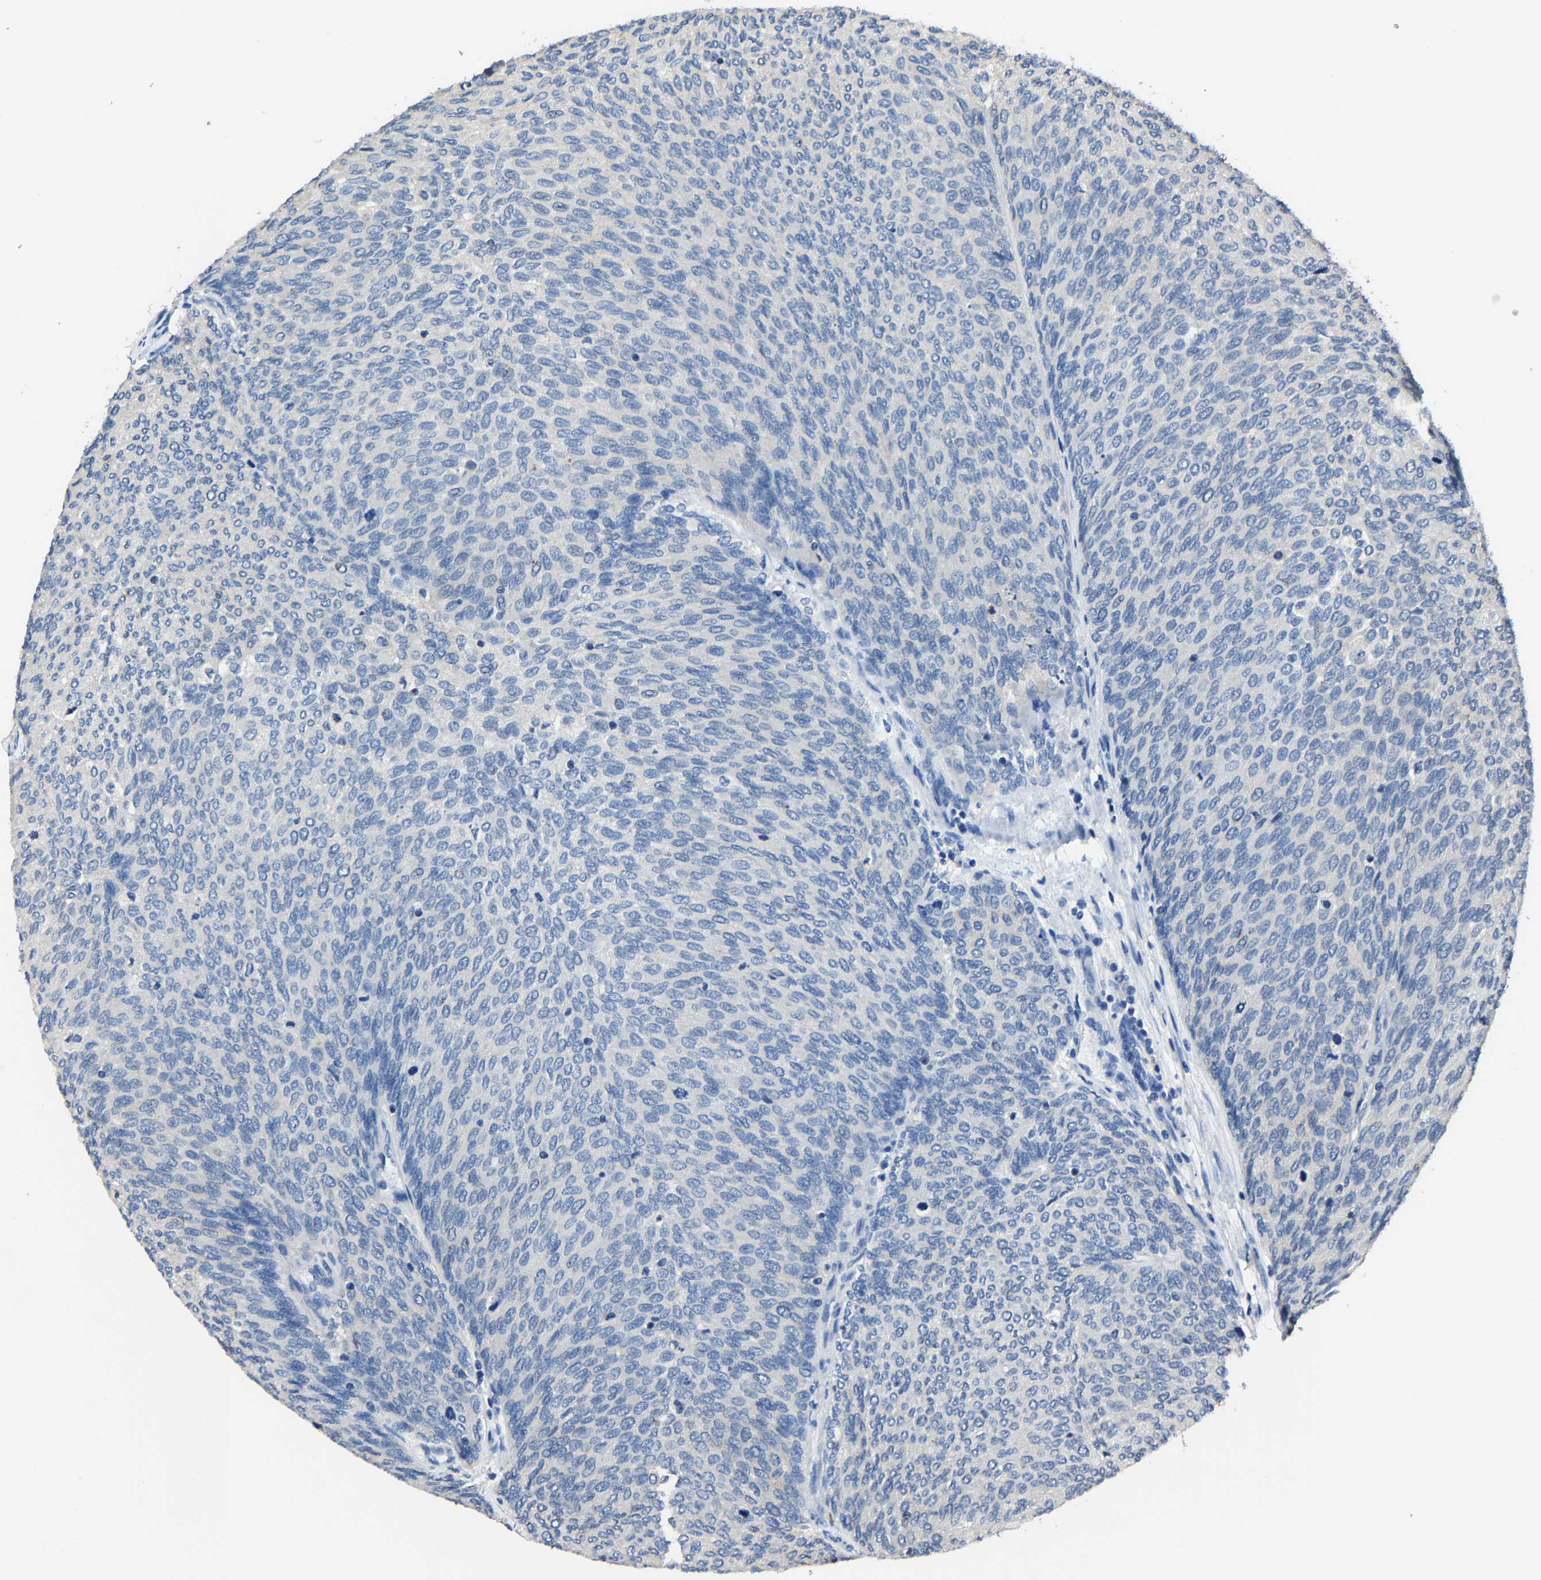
{"staining": {"intensity": "negative", "quantity": "none", "location": "none"}, "tissue": "urothelial cancer", "cell_type": "Tumor cells", "image_type": "cancer", "snomed": [{"axis": "morphology", "description": "Urothelial carcinoma, Low grade"}, {"axis": "topography", "description": "Urinary bladder"}], "caption": "The micrograph demonstrates no significant expression in tumor cells of urothelial cancer.", "gene": "STRBP", "patient": {"sex": "female", "age": 79}}